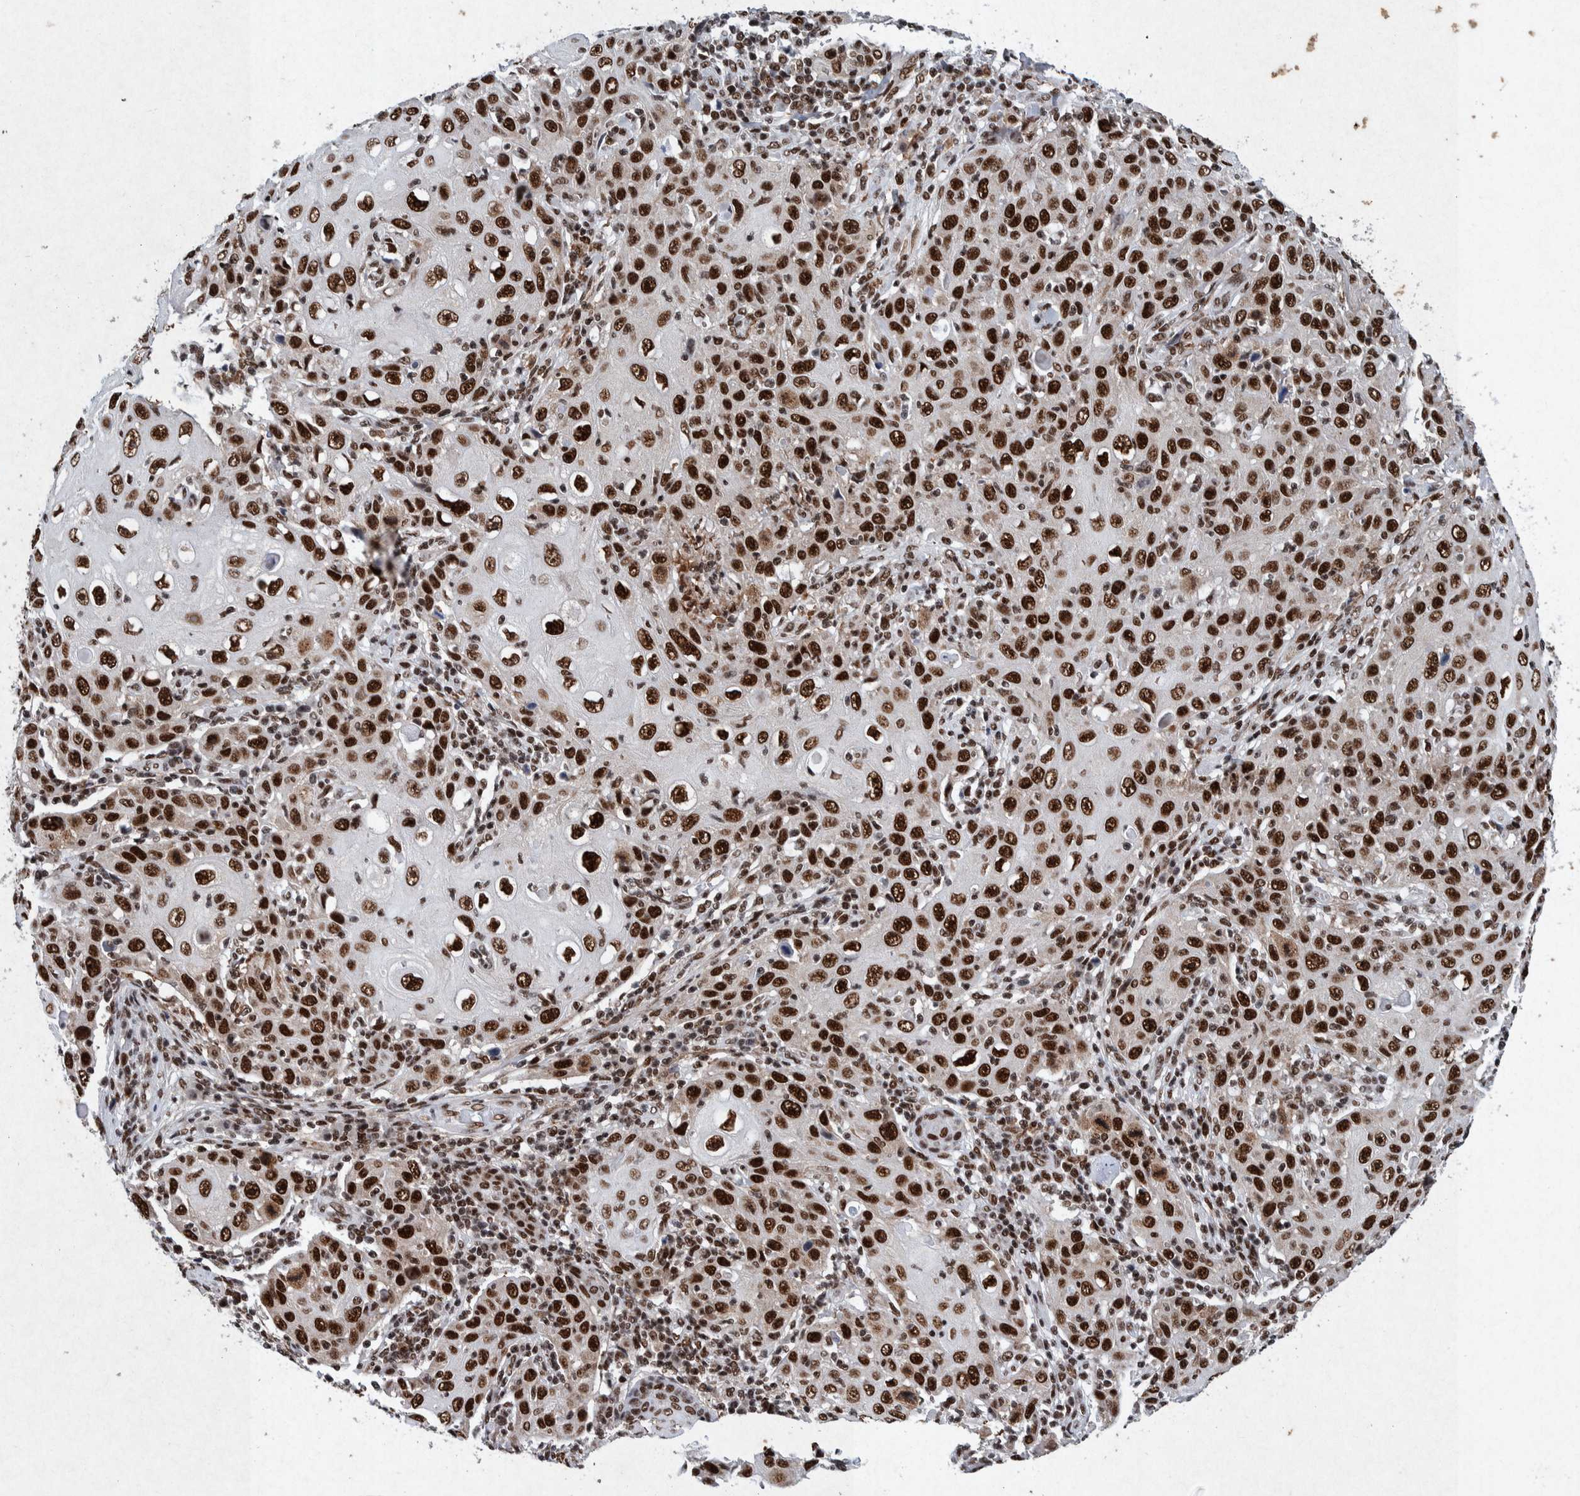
{"staining": {"intensity": "strong", "quantity": ">75%", "location": "nuclear"}, "tissue": "skin cancer", "cell_type": "Tumor cells", "image_type": "cancer", "snomed": [{"axis": "morphology", "description": "Squamous cell carcinoma, NOS"}, {"axis": "topography", "description": "Skin"}], "caption": "Tumor cells exhibit strong nuclear staining in approximately >75% of cells in skin cancer (squamous cell carcinoma). The staining was performed using DAB (3,3'-diaminobenzidine) to visualize the protein expression in brown, while the nuclei were stained in blue with hematoxylin (Magnification: 20x).", "gene": "TAF10", "patient": {"sex": "female", "age": 88}}